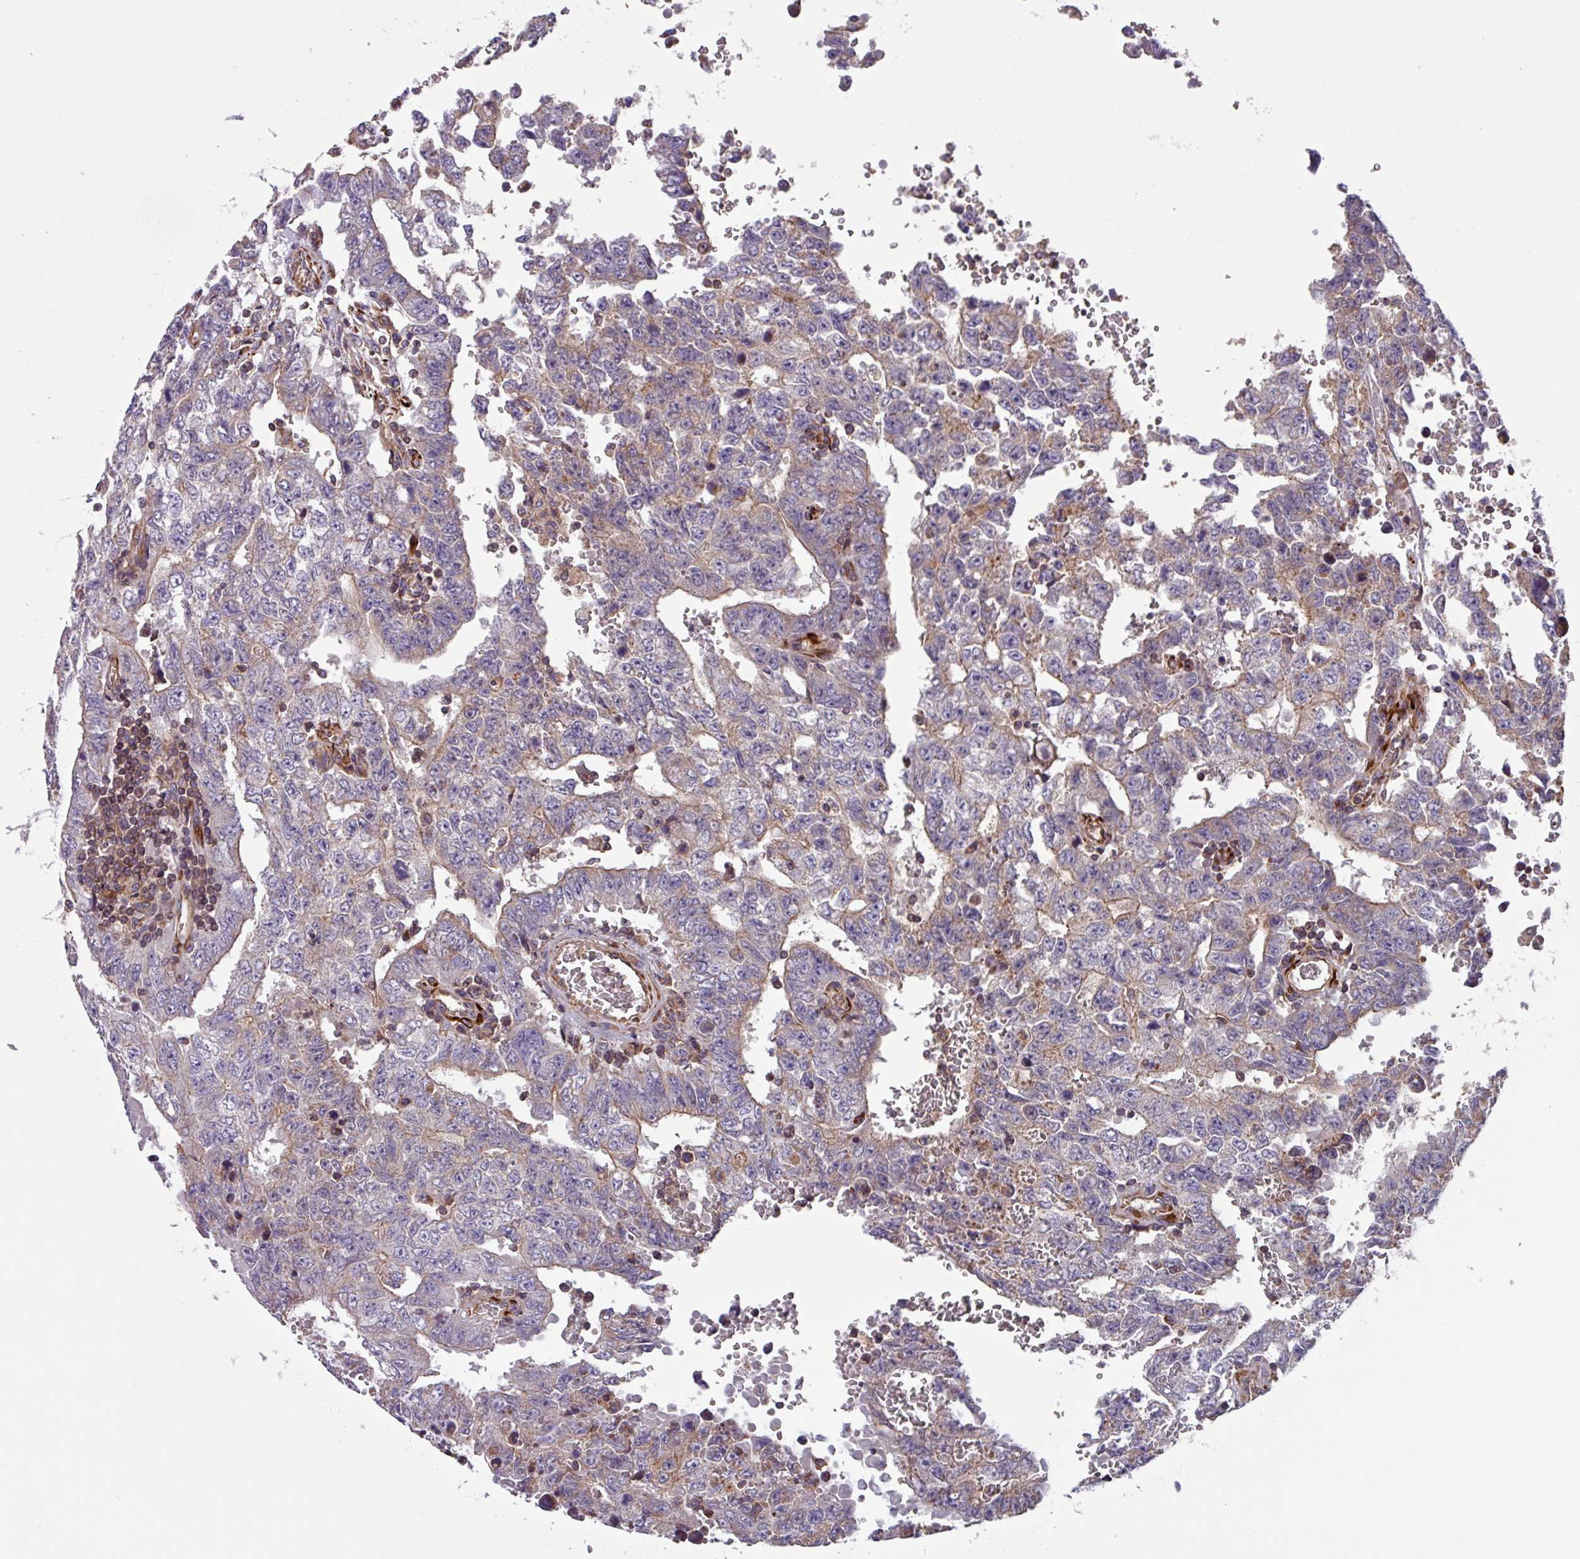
{"staining": {"intensity": "weak", "quantity": "25%-75%", "location": "cytoplasmic/membranous"}, "tissue": "testis cancer", "cell_type": "Tumor cells", "image_type": "cancer", "snomed": [{"axis": "morphology", "description": "Carcinoma, Embryonal, NOS"}, {"axis": "topography", "description": "Testis"}], "caption": "Immunohistochemistry of human embryonal carcinoma (testis) reveals low levels of weak cytoplasmic/membranous staining in about 25%-75% of tumor cells. (Stains: DAB (3,3'-diaminobenzidine) in brown, nuclei in blue, Microscopy: brightfield microscopy at high magnification).", "gene": "PLEKHD1", "patient": {"sex": "male", "age": 26}}